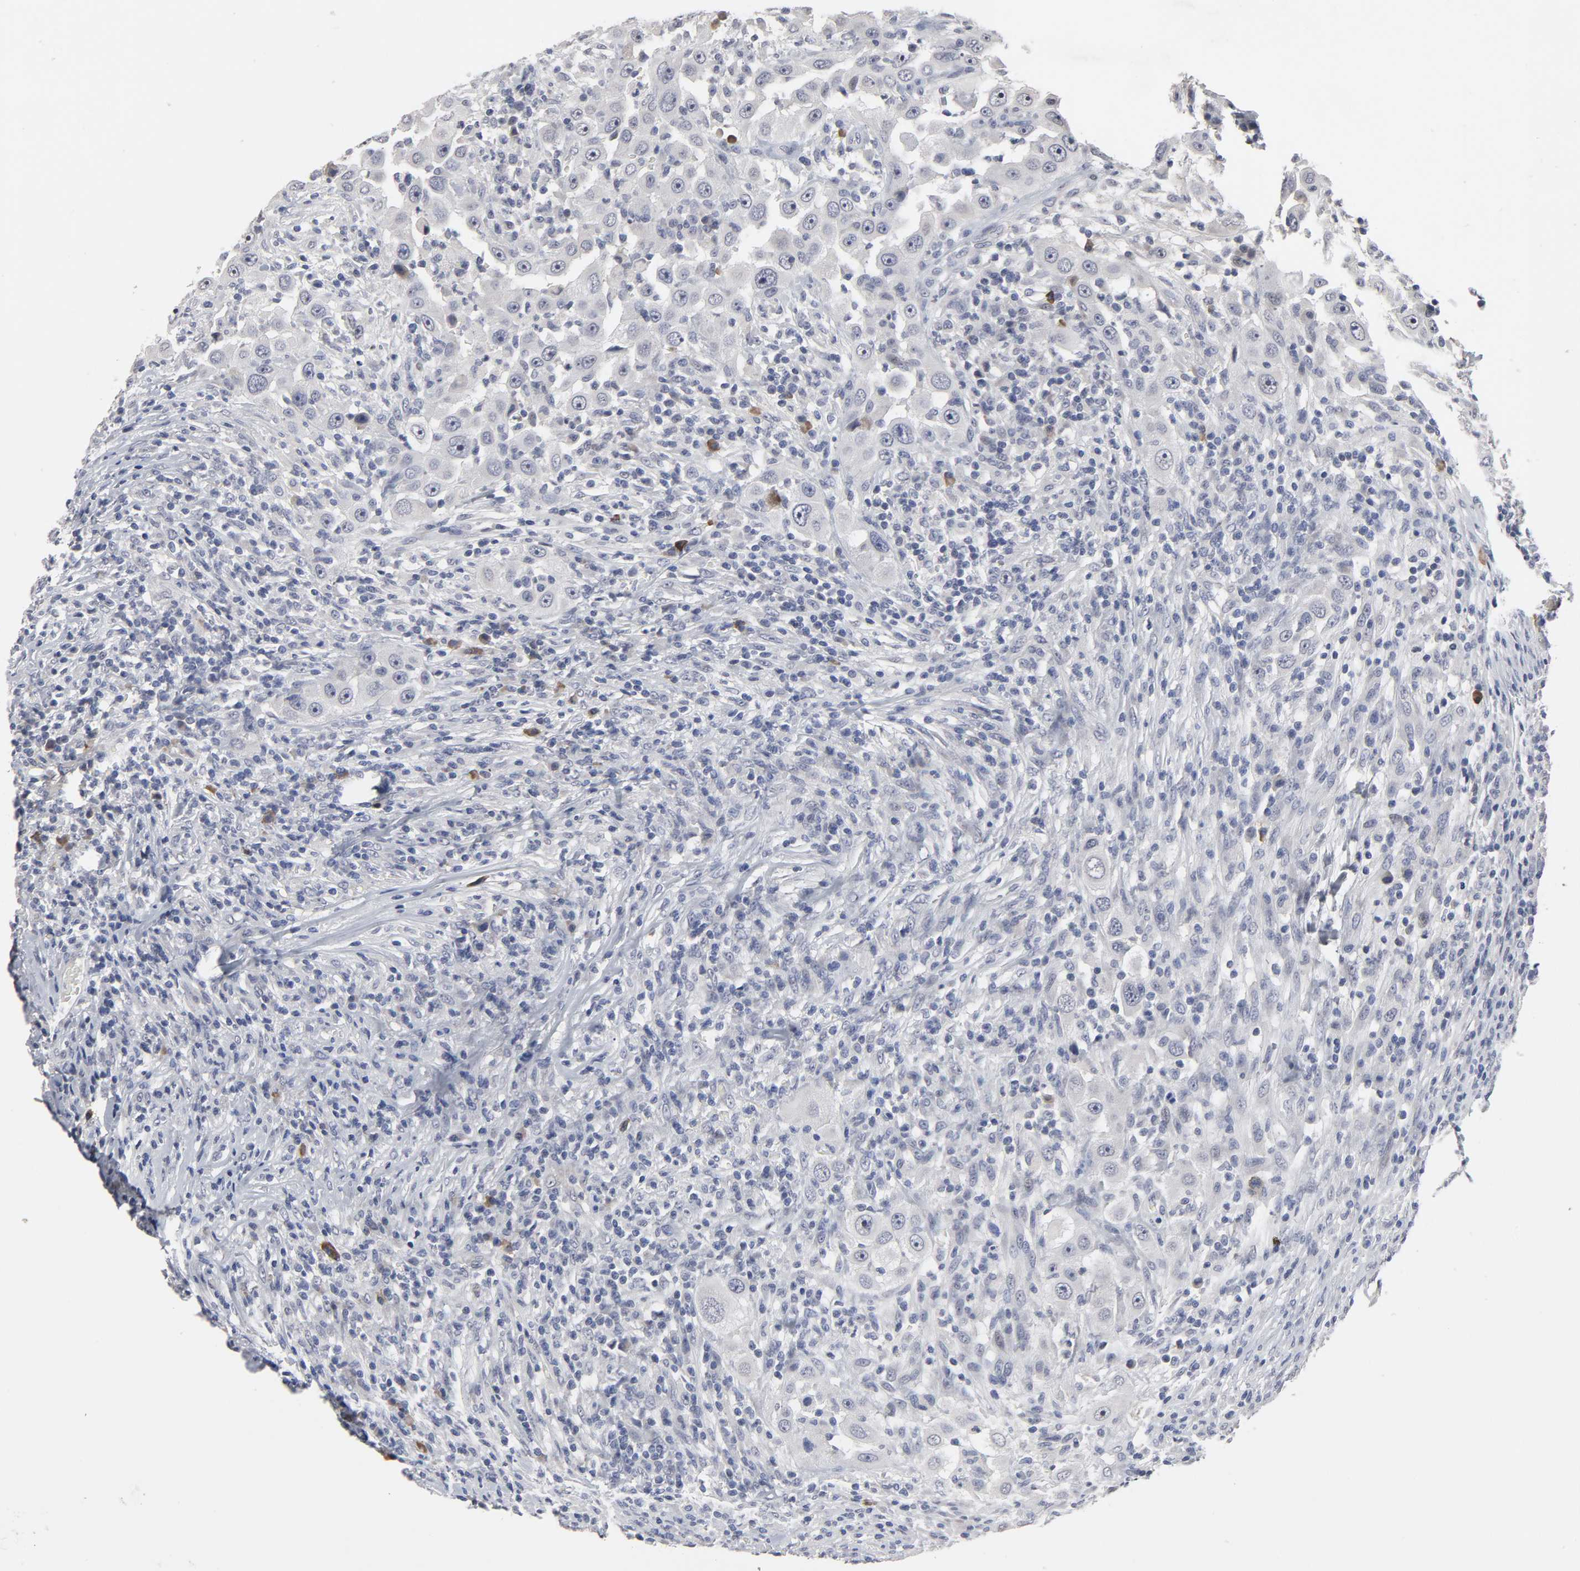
{"staining": {"intensity": "negative", "quantity": "none", "location": "none"}, "tissue": "head and neck cancer", "cell_type": "Tumor cells", "image_type": "cancer", "snomed": [{"axis": "morphology", "description": "Carcinoma, NOS"}, {"axis": "topography", "description": "Head-Neck"}], "caption": "There is no significant expression in tumor cells of carcinoma (head and neck). (DAB (3,3'-diaminobenzidine) immunohistochemistry (IHC) visualized using brightfield microscopy, high magnification).", "gene": "HNF4A", "patient": {"sex": "male", "age": 87}}